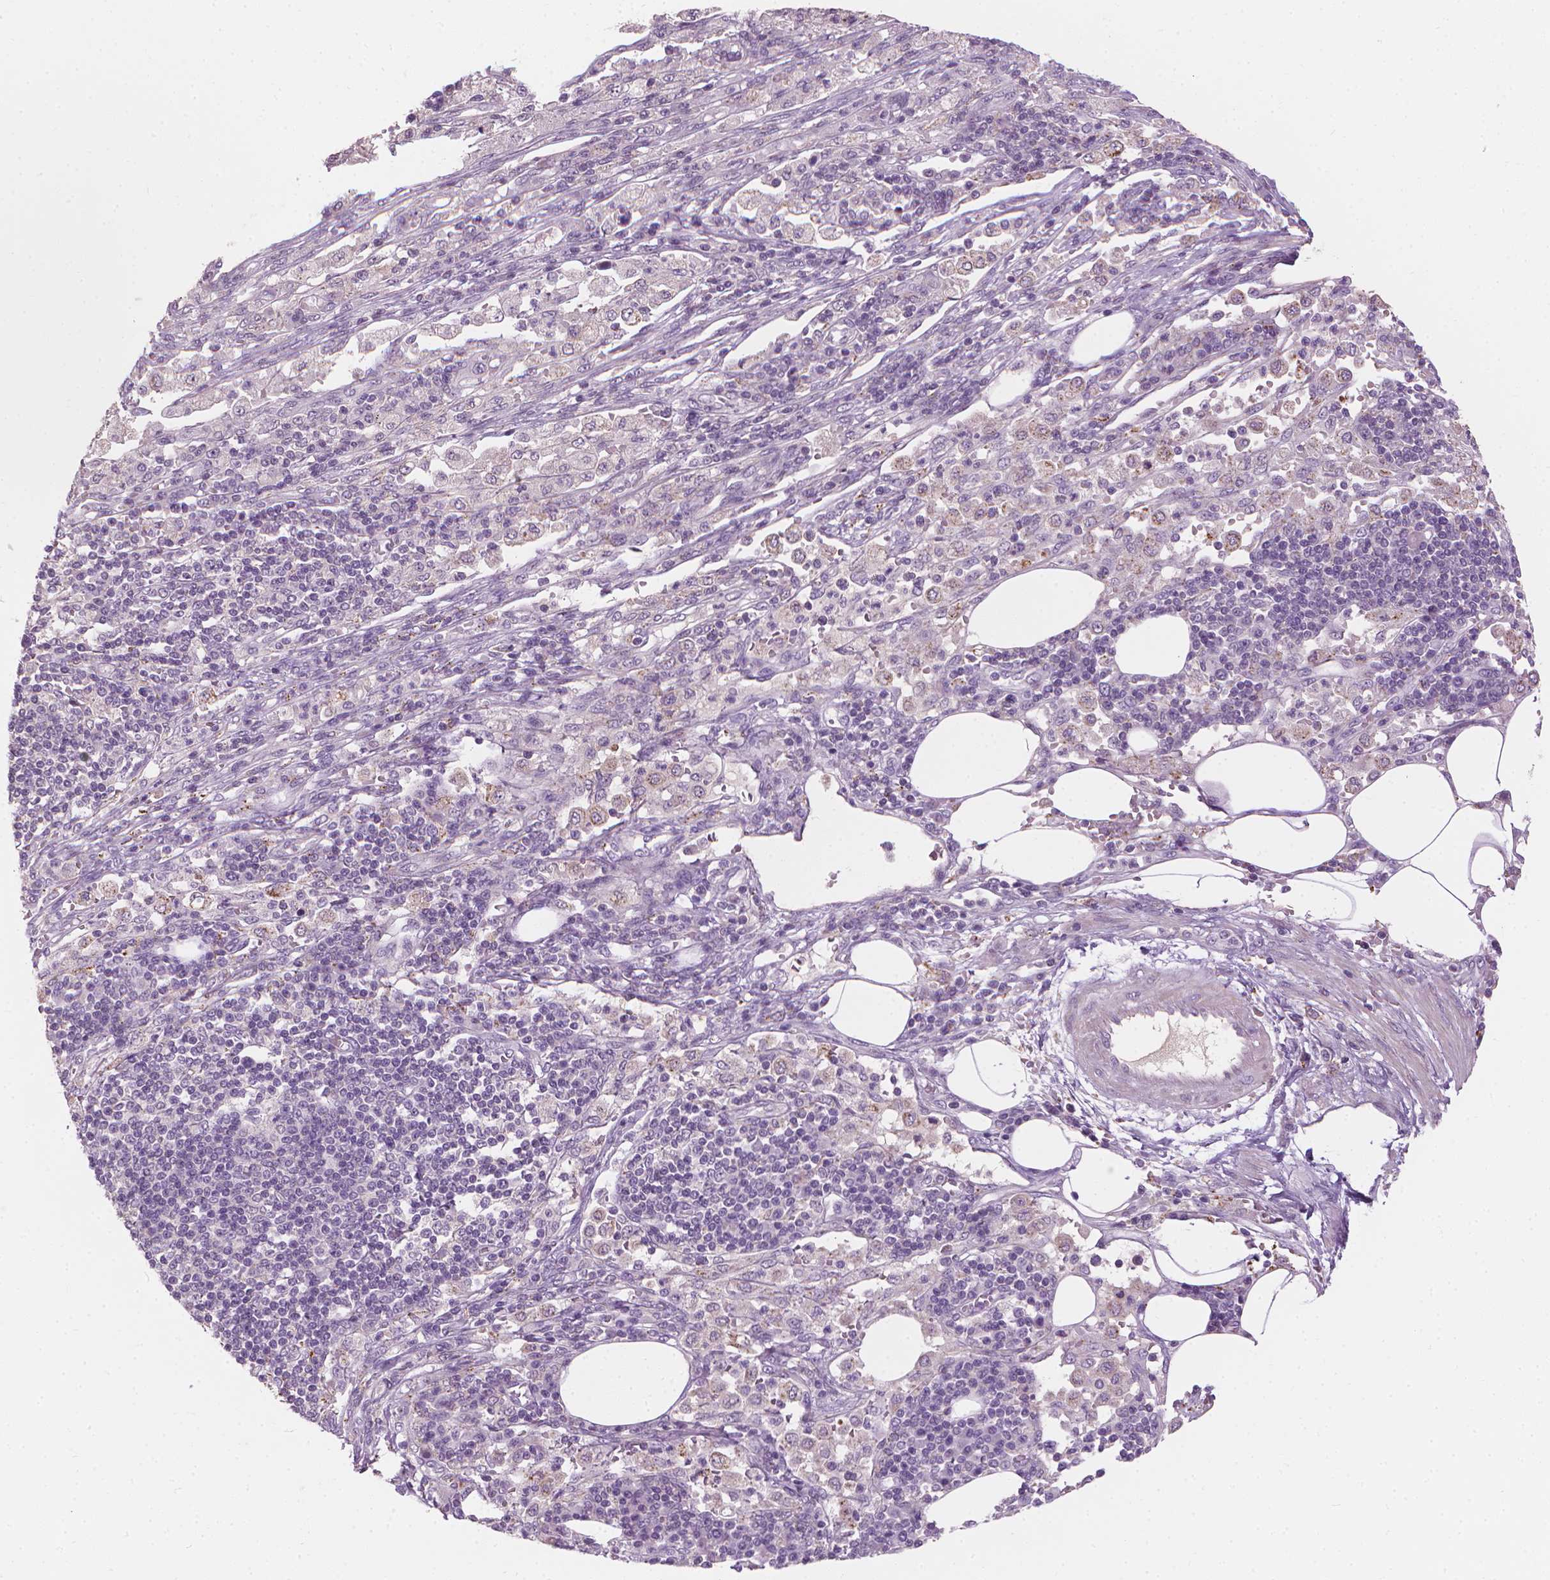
{"staining": {"intensity": "negative", "quantity": "none", "location": "none"}, "tissue": "pancreatic cancer", "cell_type": "Tumor cells", "image_type": "cancer", "snomed": [{"axis": "morphology", "description": "Adenocarcinoma, NOS"}, {"axis": "topography", "description": "Pancreas"}], "caption": "Image shows no protein positivity in tumor cells of pancreatic adenocarcinoma tissue. (Brightfield microscopy of DAB (3,3'-diaminobenzidine) immunohistochemistry (IHC) at high magnification).", "gene": "SAXO2", "patient": {"sex": "female", "age": 61}}